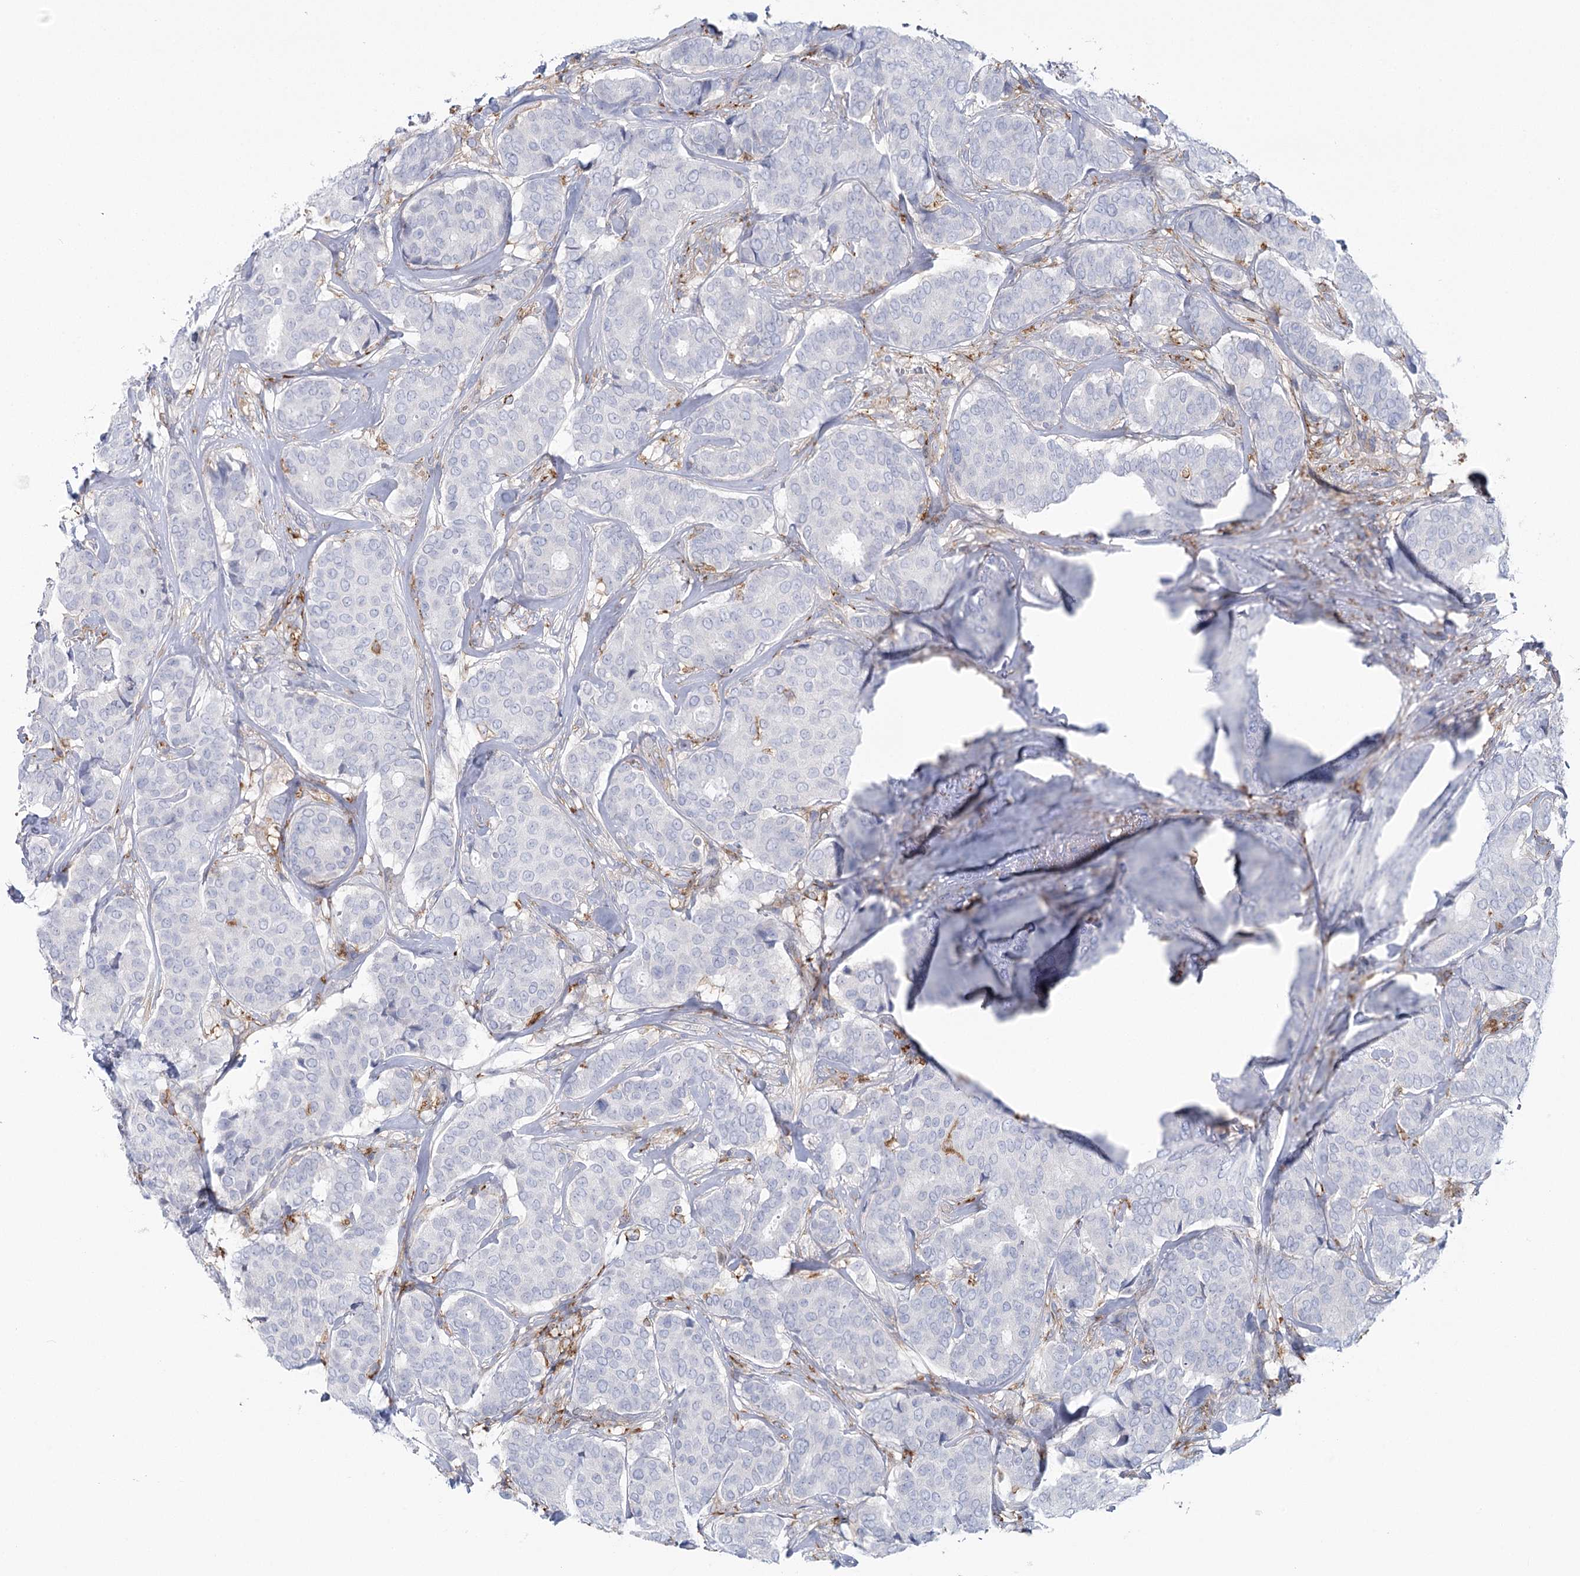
{"staining": {"intensity": "negative", "quantity": "none", "location": "none"}, "tissue": "breast cancer", "cell_type": "Tumor cells", "image_type": "cancer", "snomed": [{"axis": "morphology", "description": "Duct carcinoma"}, {"axis": "topography", "description": "Breast"}], "caption": "Protein analysis of invasive ductal carcinoma (breast) demonstrates no significant expression in tumor cells.", "gene": "CCDC88A", "patient": {"sex": "female", "age": 75}}